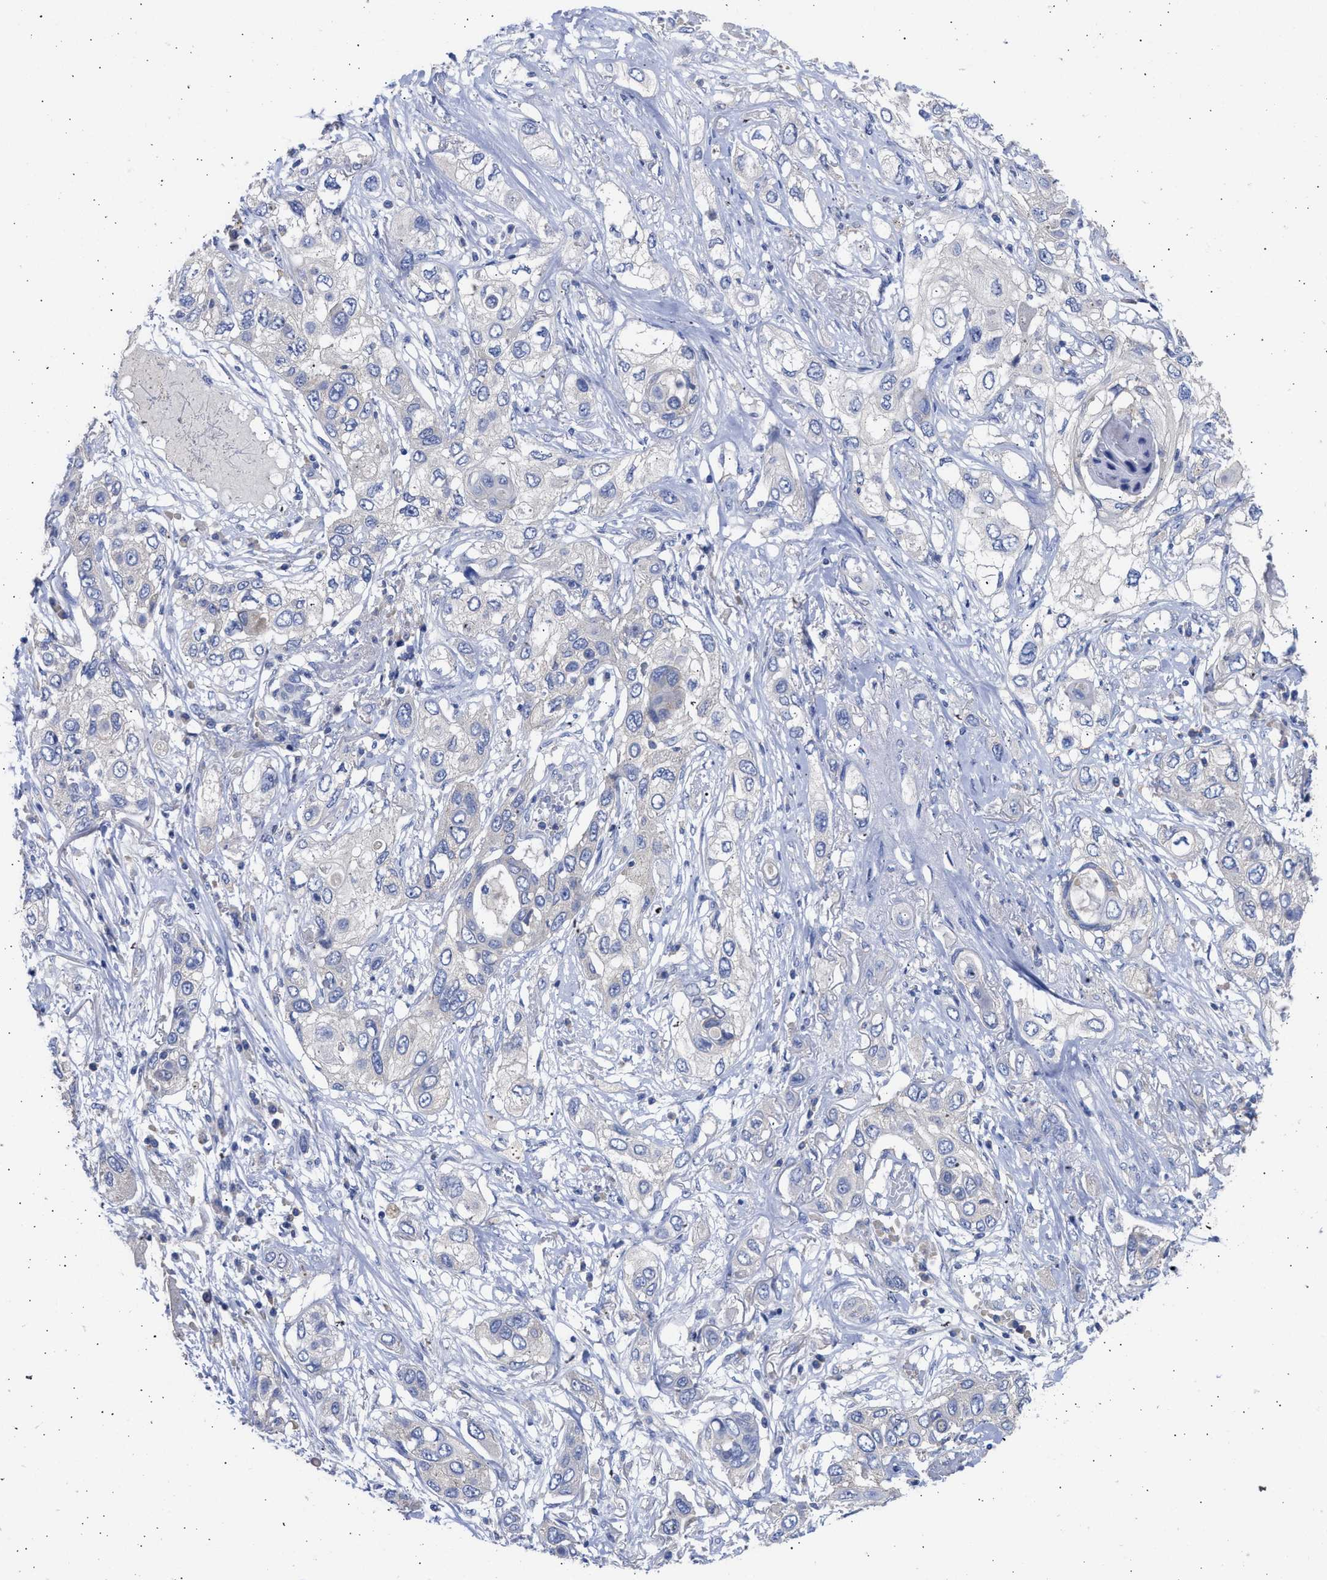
{"staining": {"intensity": "negative", "quantity": "none", "location": "none"}, "tissue": "lung cancer", "cell_type": "Tumor cells", "image_type": "cancer", "snomed": [{"axis": "morphology", "description": "Squamous cell carcinoma, NOS"}, {"axis": "topography", "description": "Lung"}], "caption": "DAB immunohistochemical staining of lung cancer demonstrates no significant staining in tumor cells.", "gene": "RSPH1", "patient": {"sex": "male", "age": 71}}